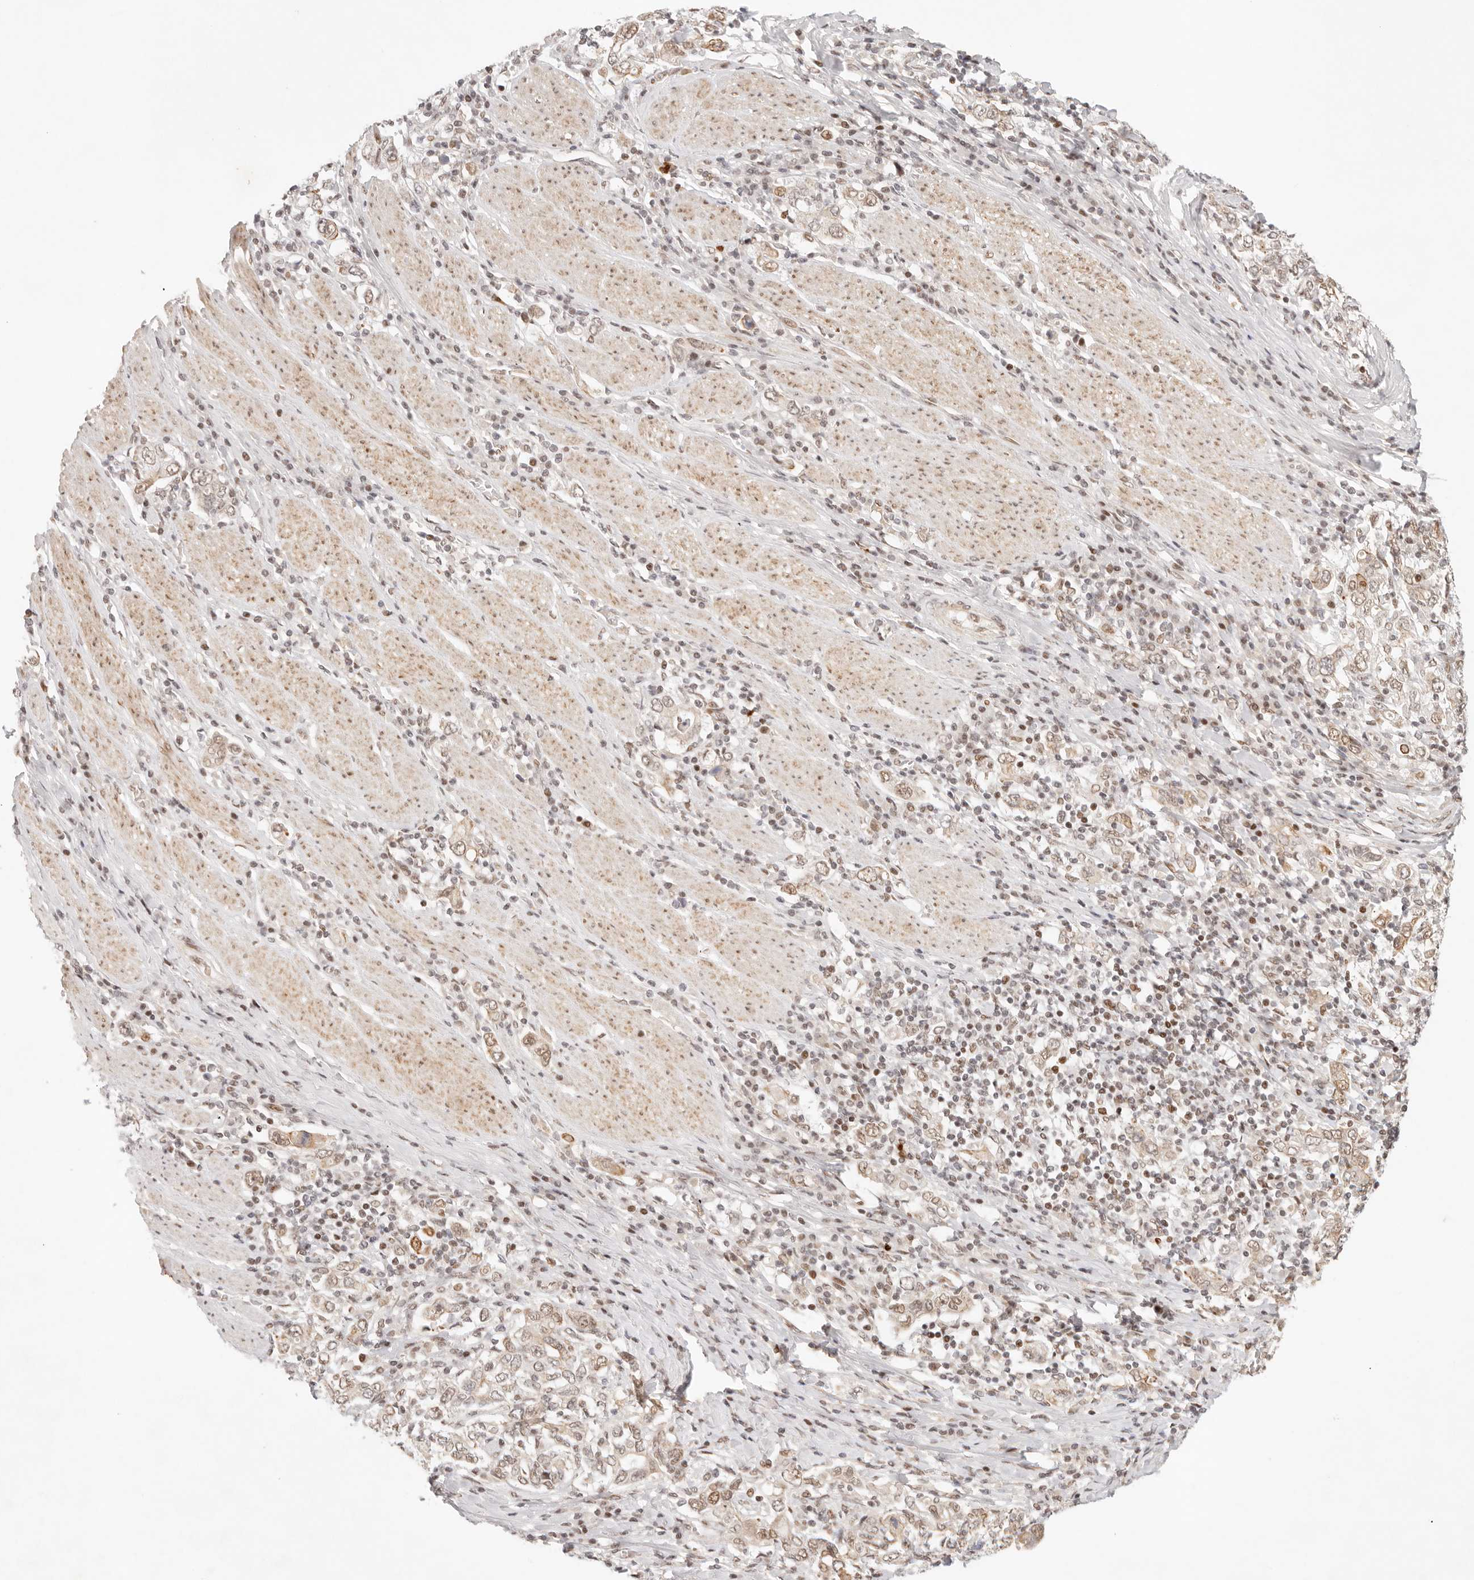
{"staining": {"intensity": "moderate", "quantity": ">75%", "location": "cytoplasmic/membranous,nuclear"}, "tissue": "stomach cancer", "cell_type": "Tumor cells", "image_type": "cancer", "snomed": [{"axis": "morphology", "description": "Adenocarcinoma, NOS"}, {"axis": "topography", "description": "Stomach, upper"}], "caption": "Brown immunohistochemical staining in stomach cancer (adenocarcinoma) exhibits moderate cytoplasmic/membranous and nuclear staining in approximately >75% of tumor cells.", "gene": "HOXC5", "patient": {"sex": "male", "age": 62}}